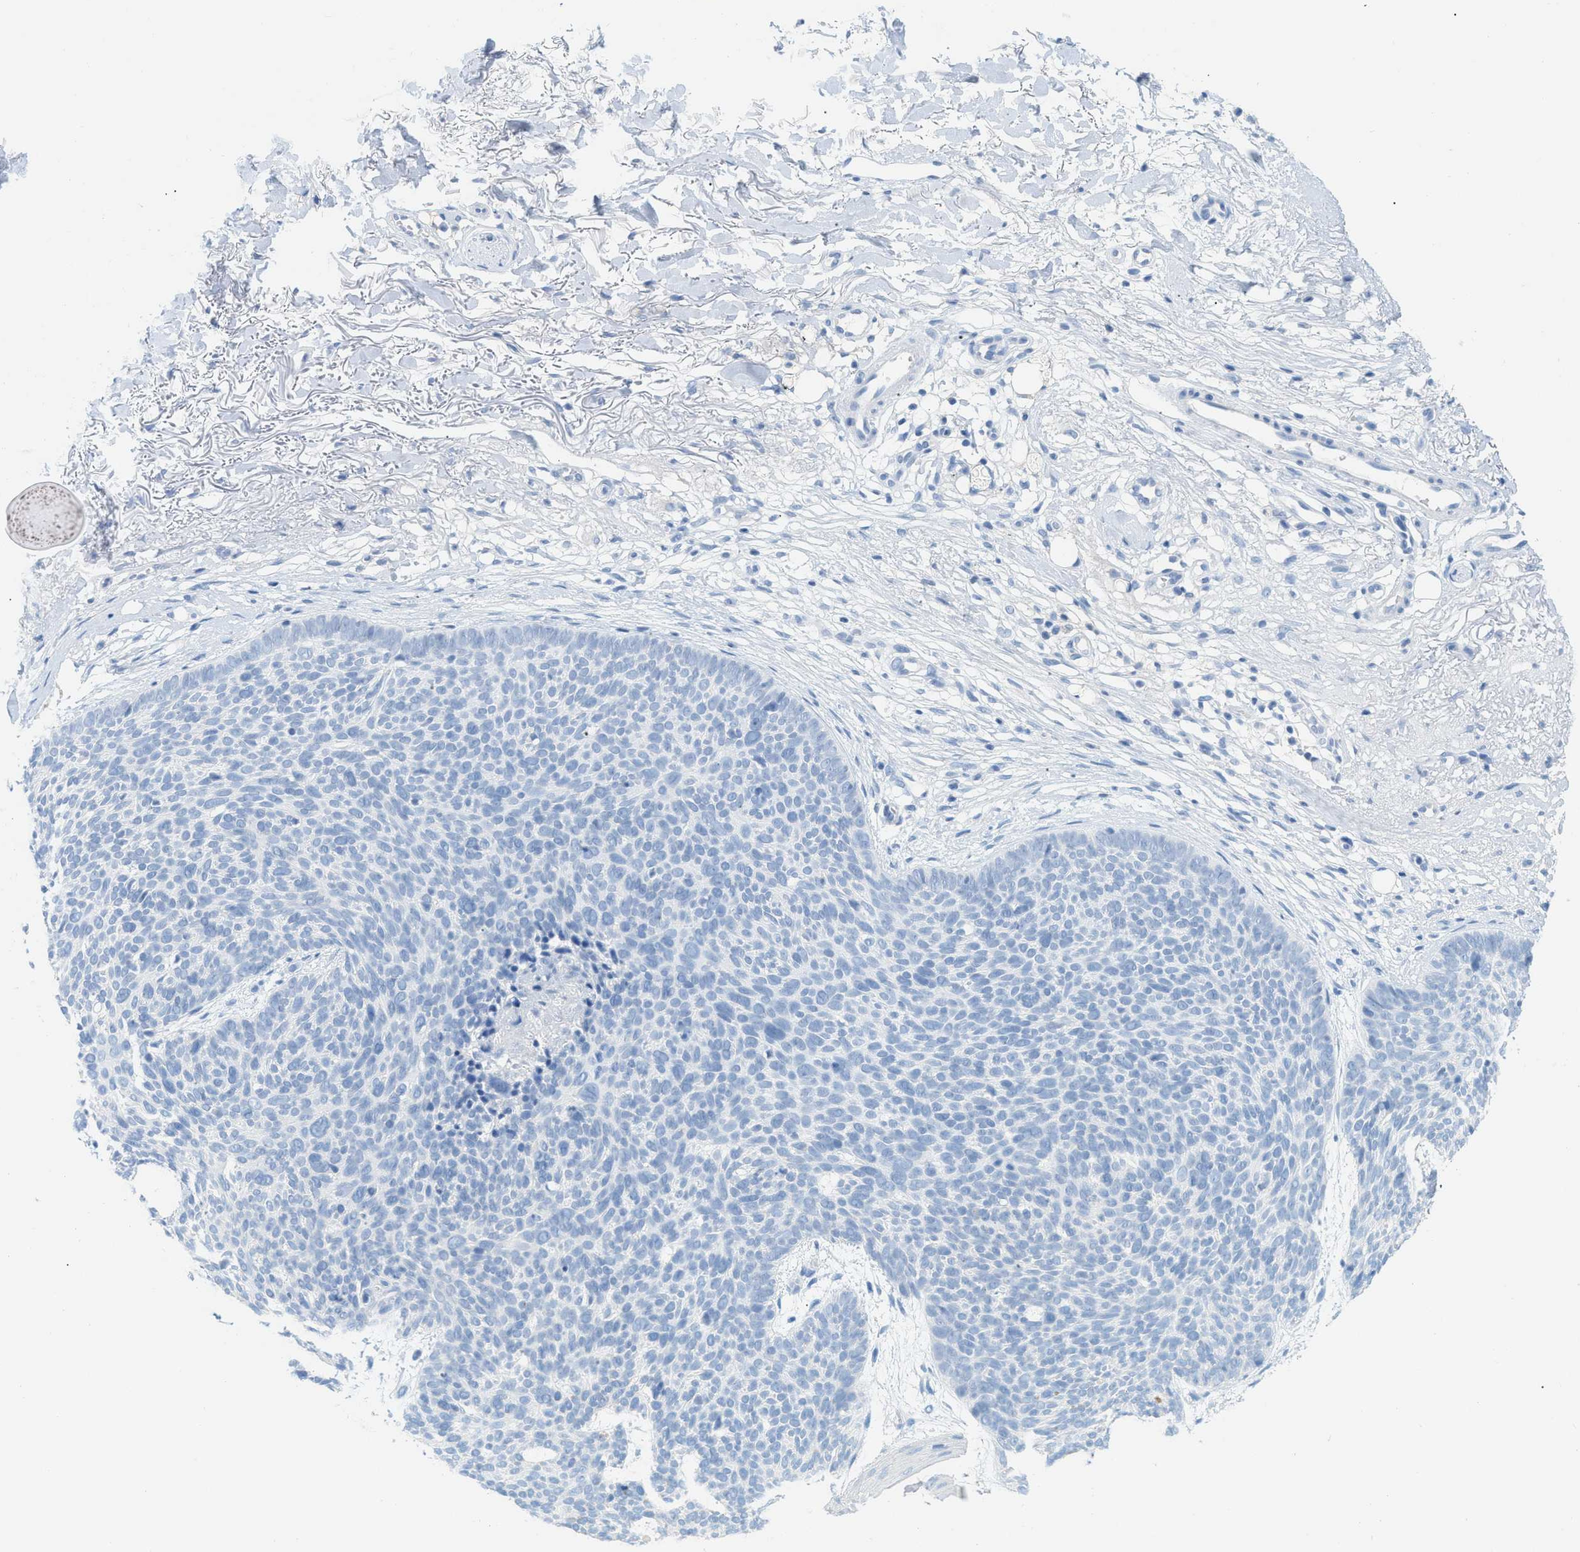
{"staining": {"intensity": "negative", "quantity": "none", "location": "none"}, "tissue": "skin cancer", "cell_type": "Tumor cells", "image_type": "cancer", "snomed": [{"axis": "morphology", "description": "Normal tissue, NOS"}, {"axis": "morphology", "description": "Basal cell carcinoma"}, {"axis": "topography", "description": "Skin"}], "caption": "Histopathology image shows no protein staining in tumor cells of skin cancer (basal cell carcinoma) tissue.", "gene": "PAPPA", "patient": {"sex": "female", "age": 70}}